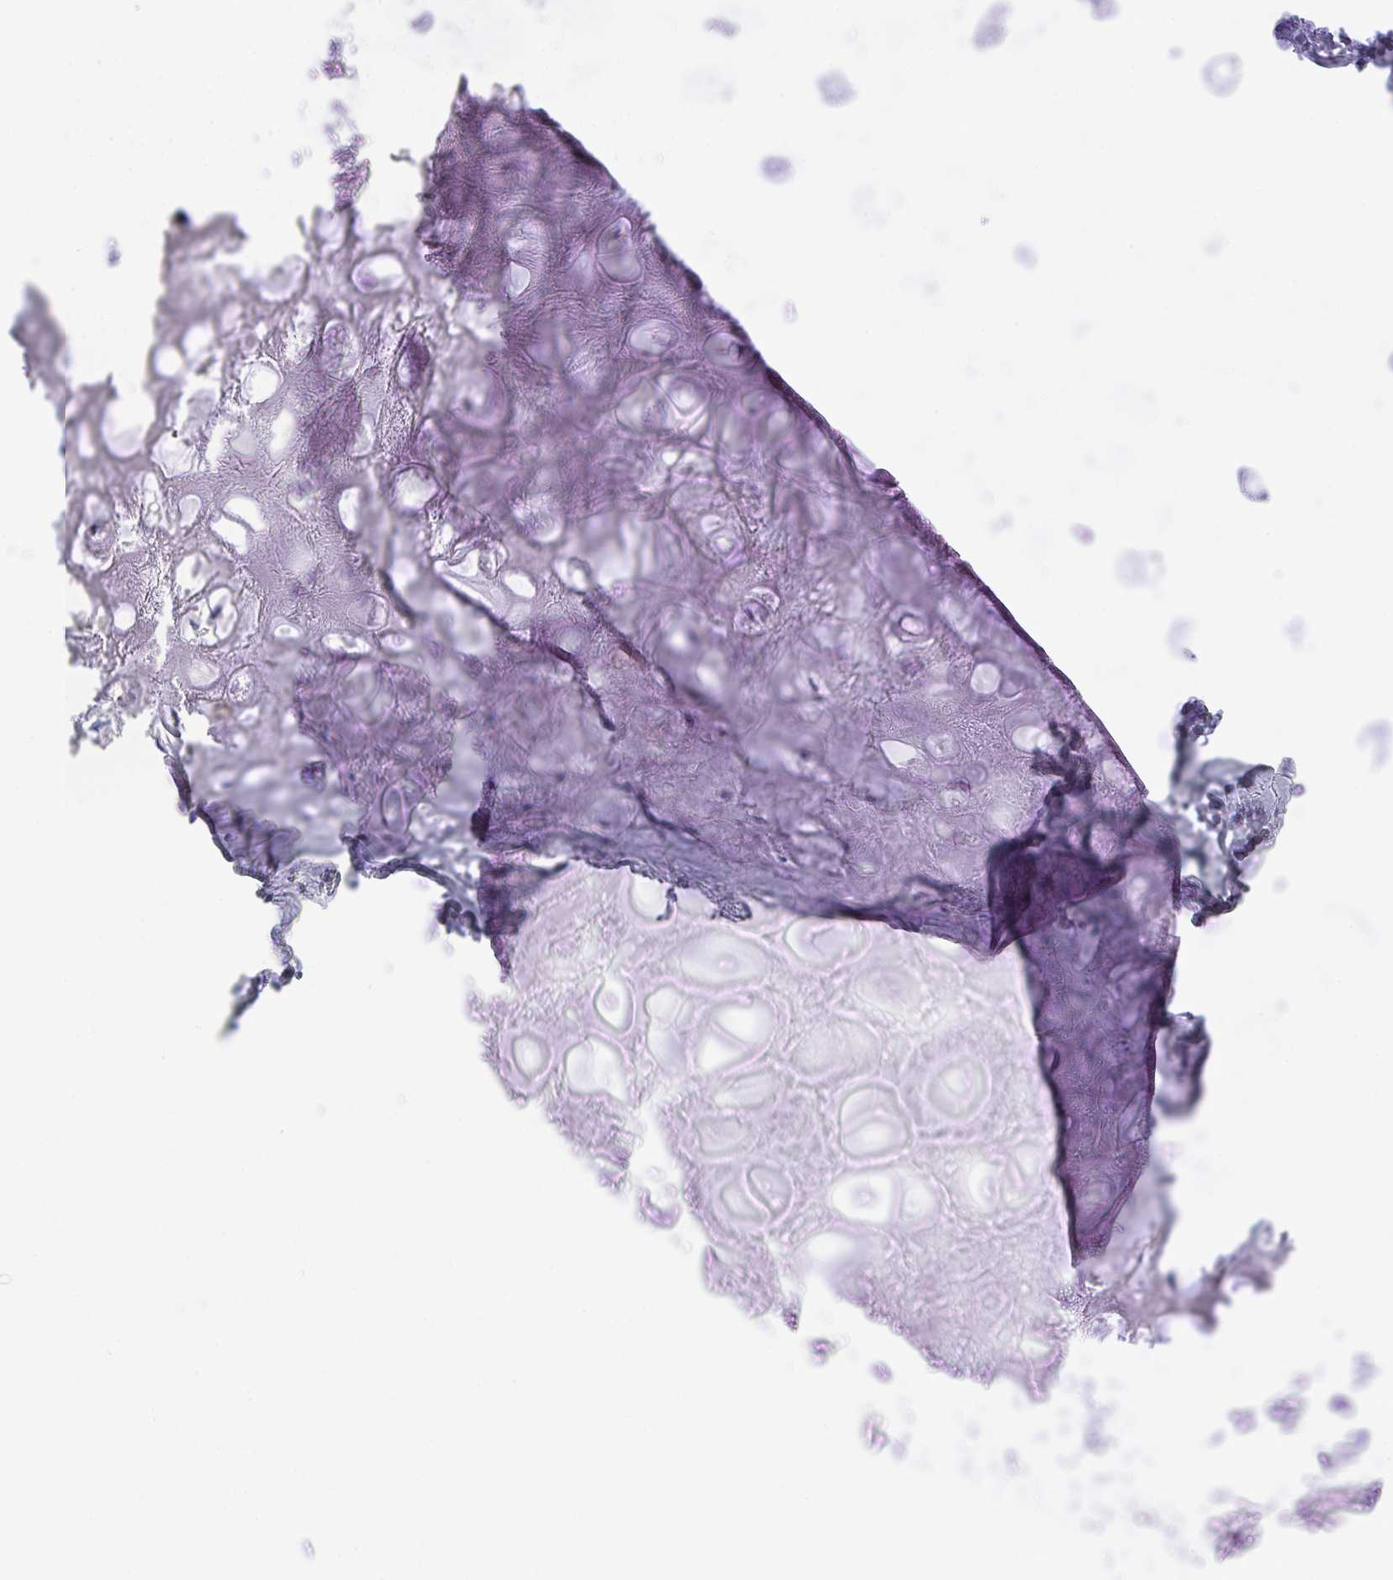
{"staining": {"intensity": "negative", "quantity": "none", "location": "none"}, "tissue": "adipose tissue", "cell_type": "Adipocytes", "image_type": "normal", "snomed": [{"axis": "morphology", "description": "Normal tissue, NOS"}, {"axis": "topography", "description": "Lymph node"}, {"axis": "topography", "description": "Cartilage tissue"}, {"axis": "topography", "description": "Nasopharynx"}], "caption": "Adipocytes are negative for protein expression in normal human adipose tissue. (DAB immunohistochemistry (IHC), high magnification).", "gene": "NLRP8", "patient": {"sex": "male", "age": 63}}